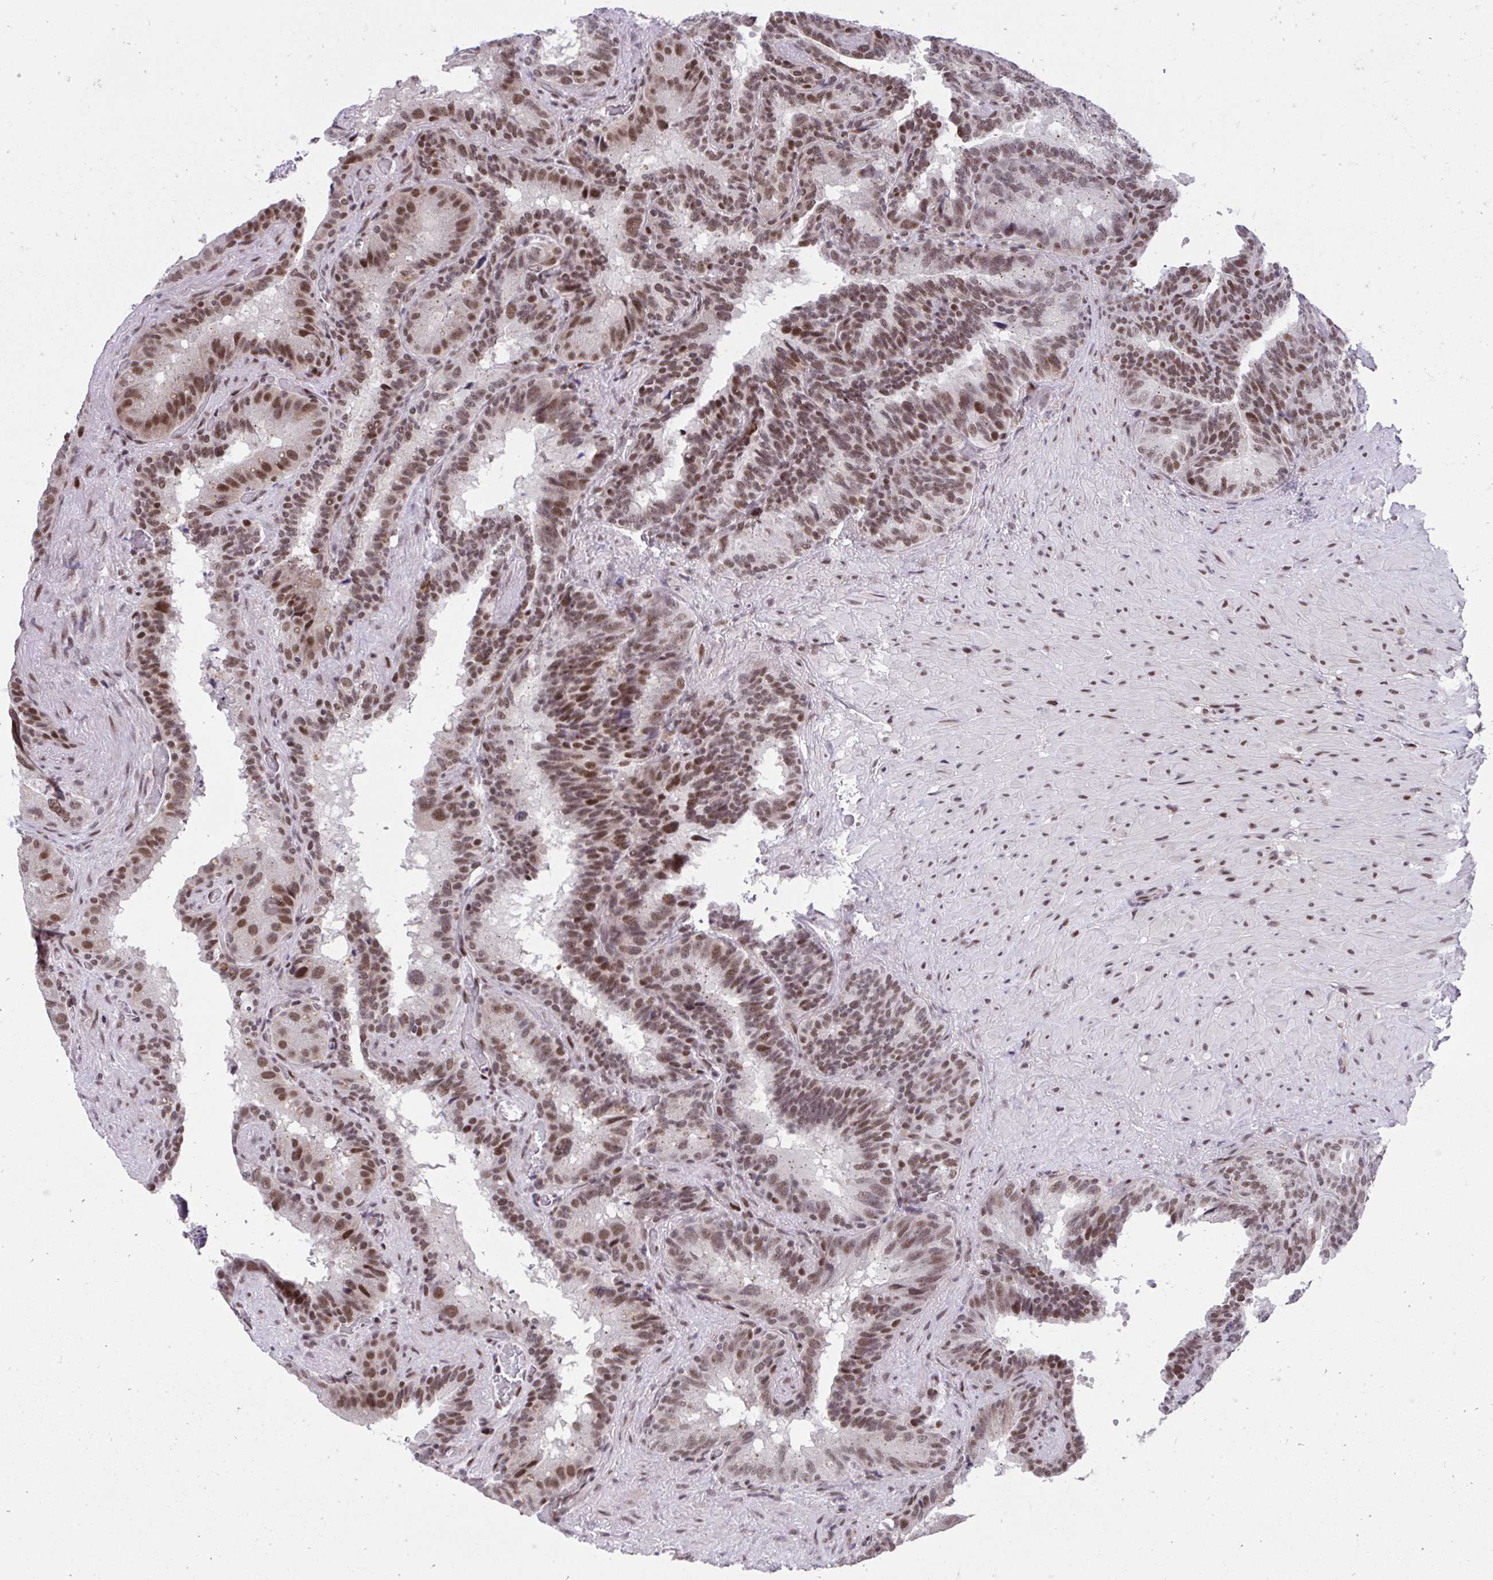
{"staining": {"intensity": "moderate", "quantity": ">75%", "location": "nuclear"}, "tissue": "seminal vesicle", "cell_type": "Glandular cells", "image_type": "normal", "snomed": [{"axis": "morphology", "description": "Normal tissue, NOS"}, {"axis": "topography", "description": "Seminal veicle"}], "caption": "Seminal vesicle stained with DAB (3,3'-diaminobenzidine) immunohistochemistry reveals medium levels of moderate nuclear expression in approximately >75% of glandular cells.", "gene": "HOXA4", "patient": {"sex": "male", "age": 60}}